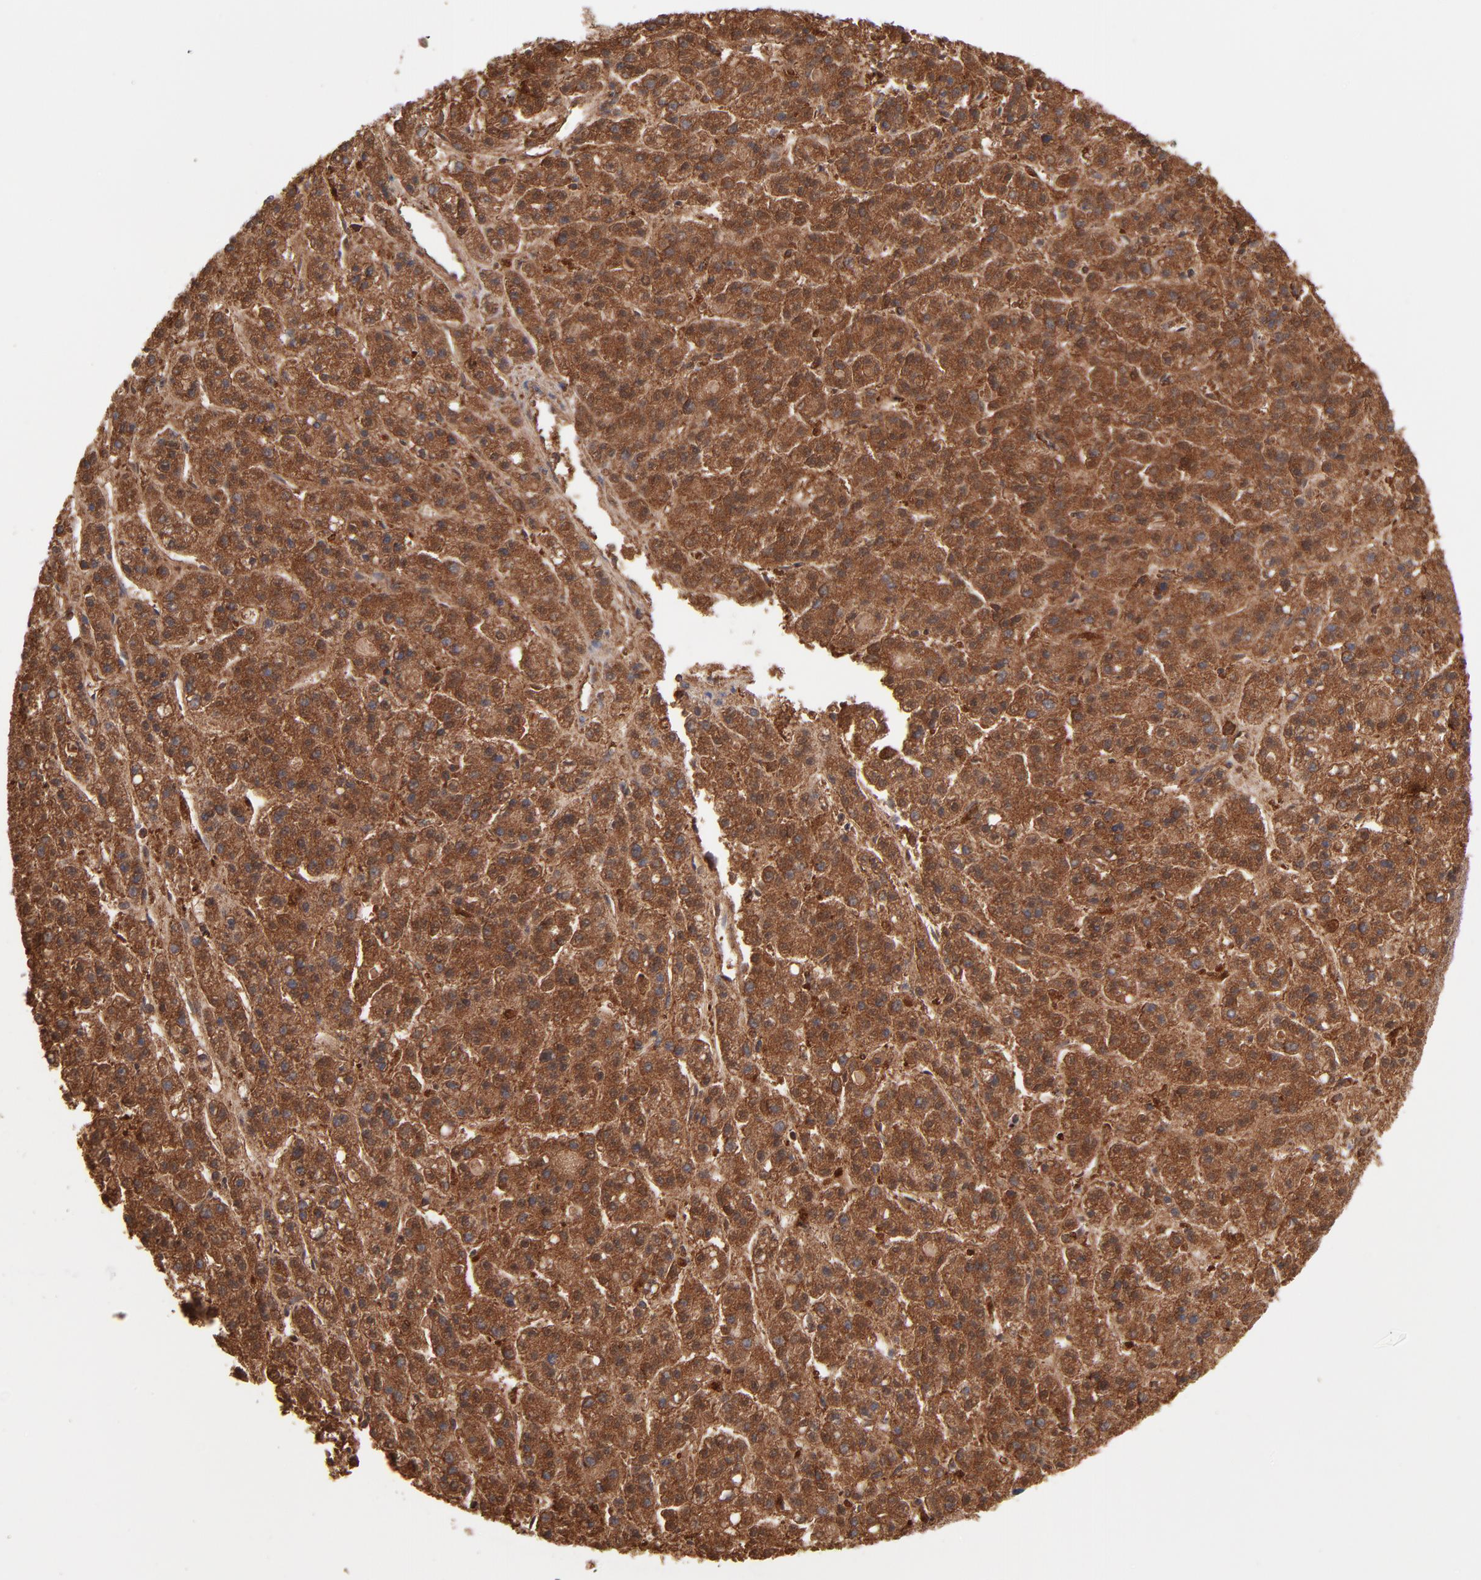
{"staining": {"intensity": "strong", "quantity": ">75%", "location": "cytoplasmic/membranous"}, "tissue": "liver cancer", "cell_type": "Tumor cells", "image_type": "cancer", "snomed": [{"axis": "morphology", "description": "Carcinoma, Hepatocellular, NOS"}, {"axis": "topography", "description": "Liver"}], "caption": "This is a micrograph of IHC staining of liver hepatocellular carcinoma, which shows strong staining in the cytoplasmic/membranous of tumor cells.", "gene": "ASL", "patient": {"sex": "male", "age": 70}}